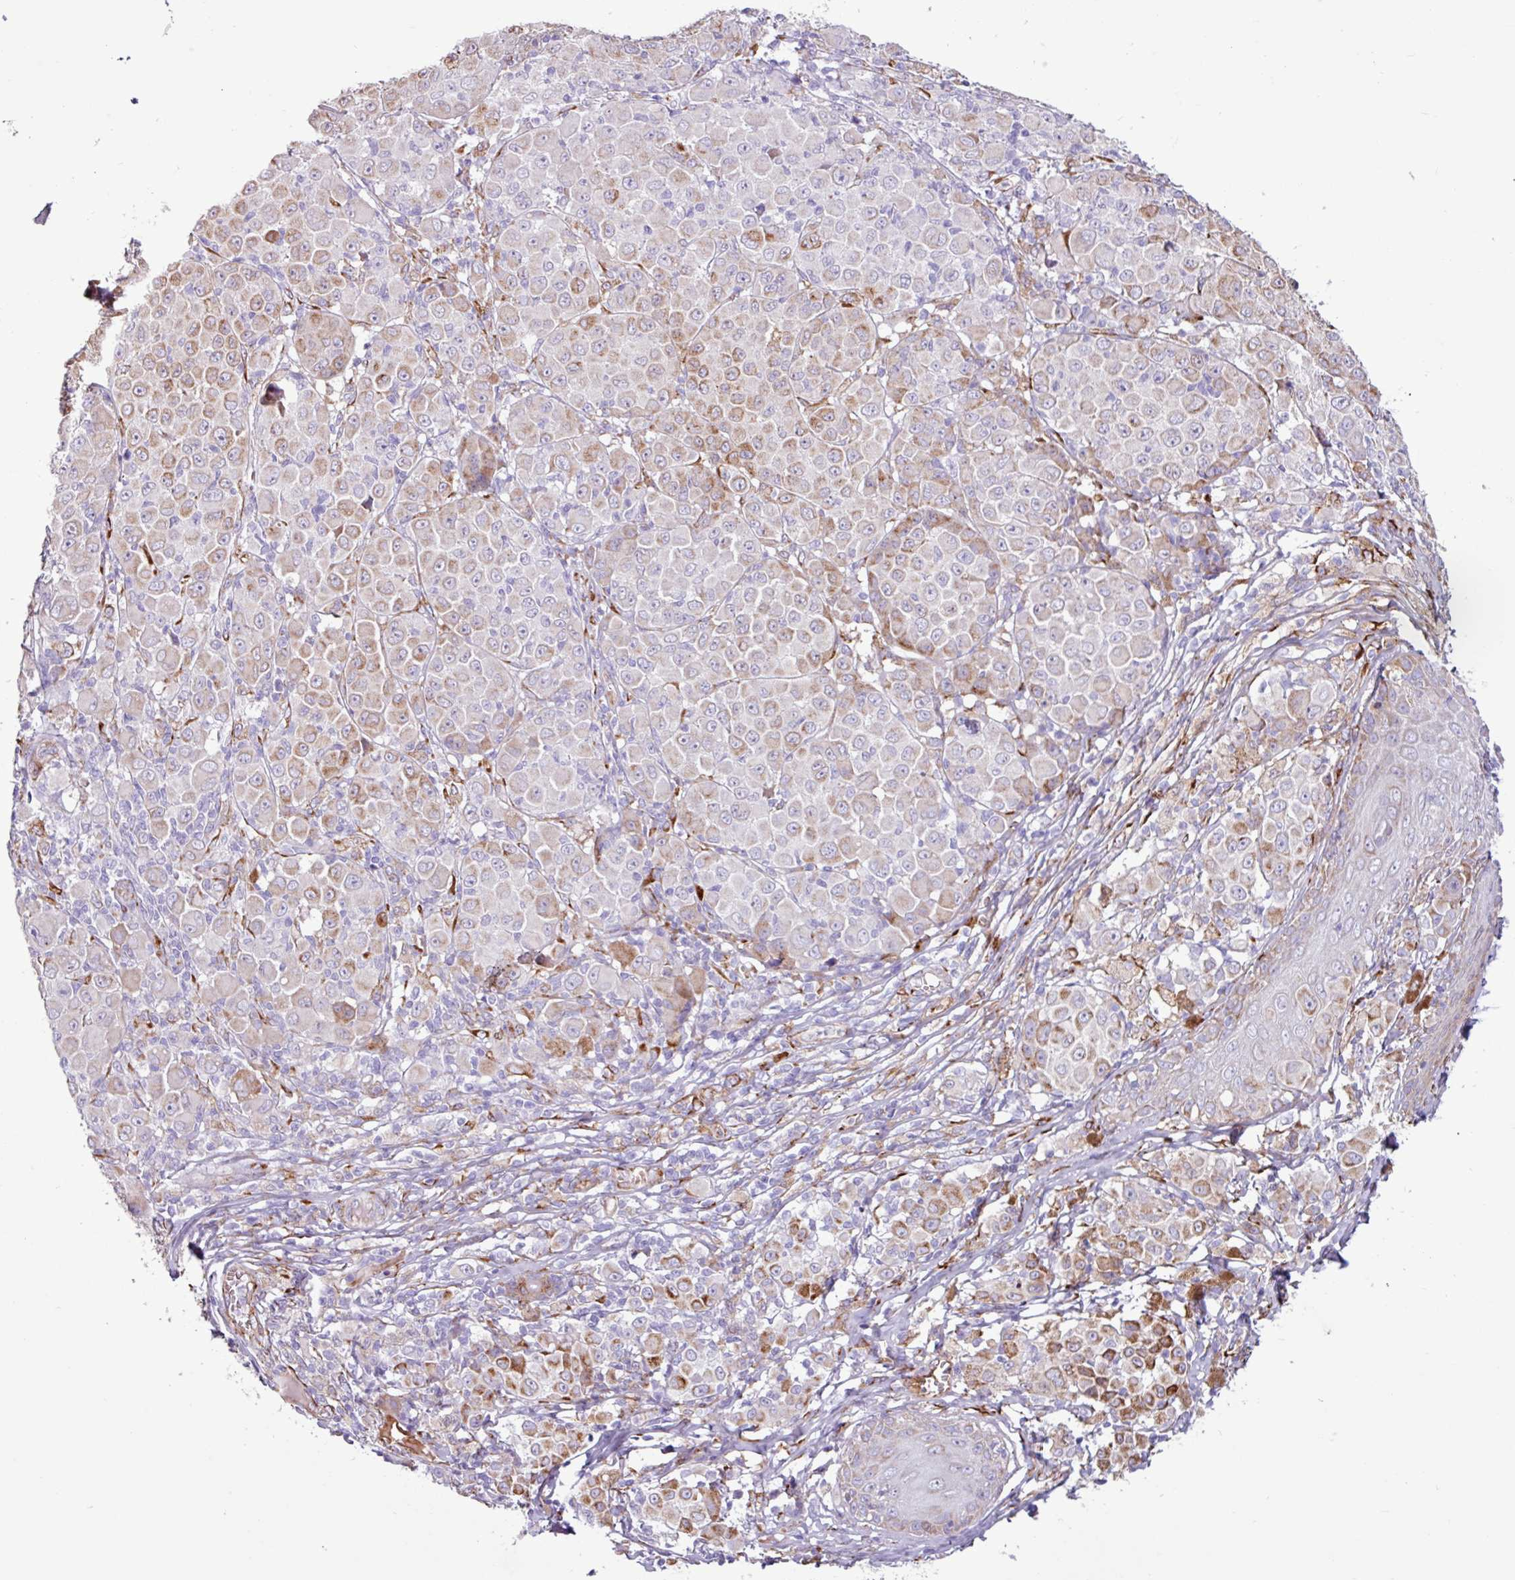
{"staining": {"intensity": "moderate", "quantity": "25%-75%", "location": "cytoplasmic/membranous"}, "tissue": "melanoma", "cell_type": "Tumor cells", "image_type": "cancer", "snomed": [{"axis": "morphology", "description": "Malignant melanoma, NOS"}, {"axis": "topography", "description": "Skin"}], "caption": "Protein expression analysis of melanoma shows moderate cytoplasmic/membranous expression in approximately 25%-75% of tumor cells.", "gene": "PPP1R35", "patient": {"sex": "female", "age": 43}}